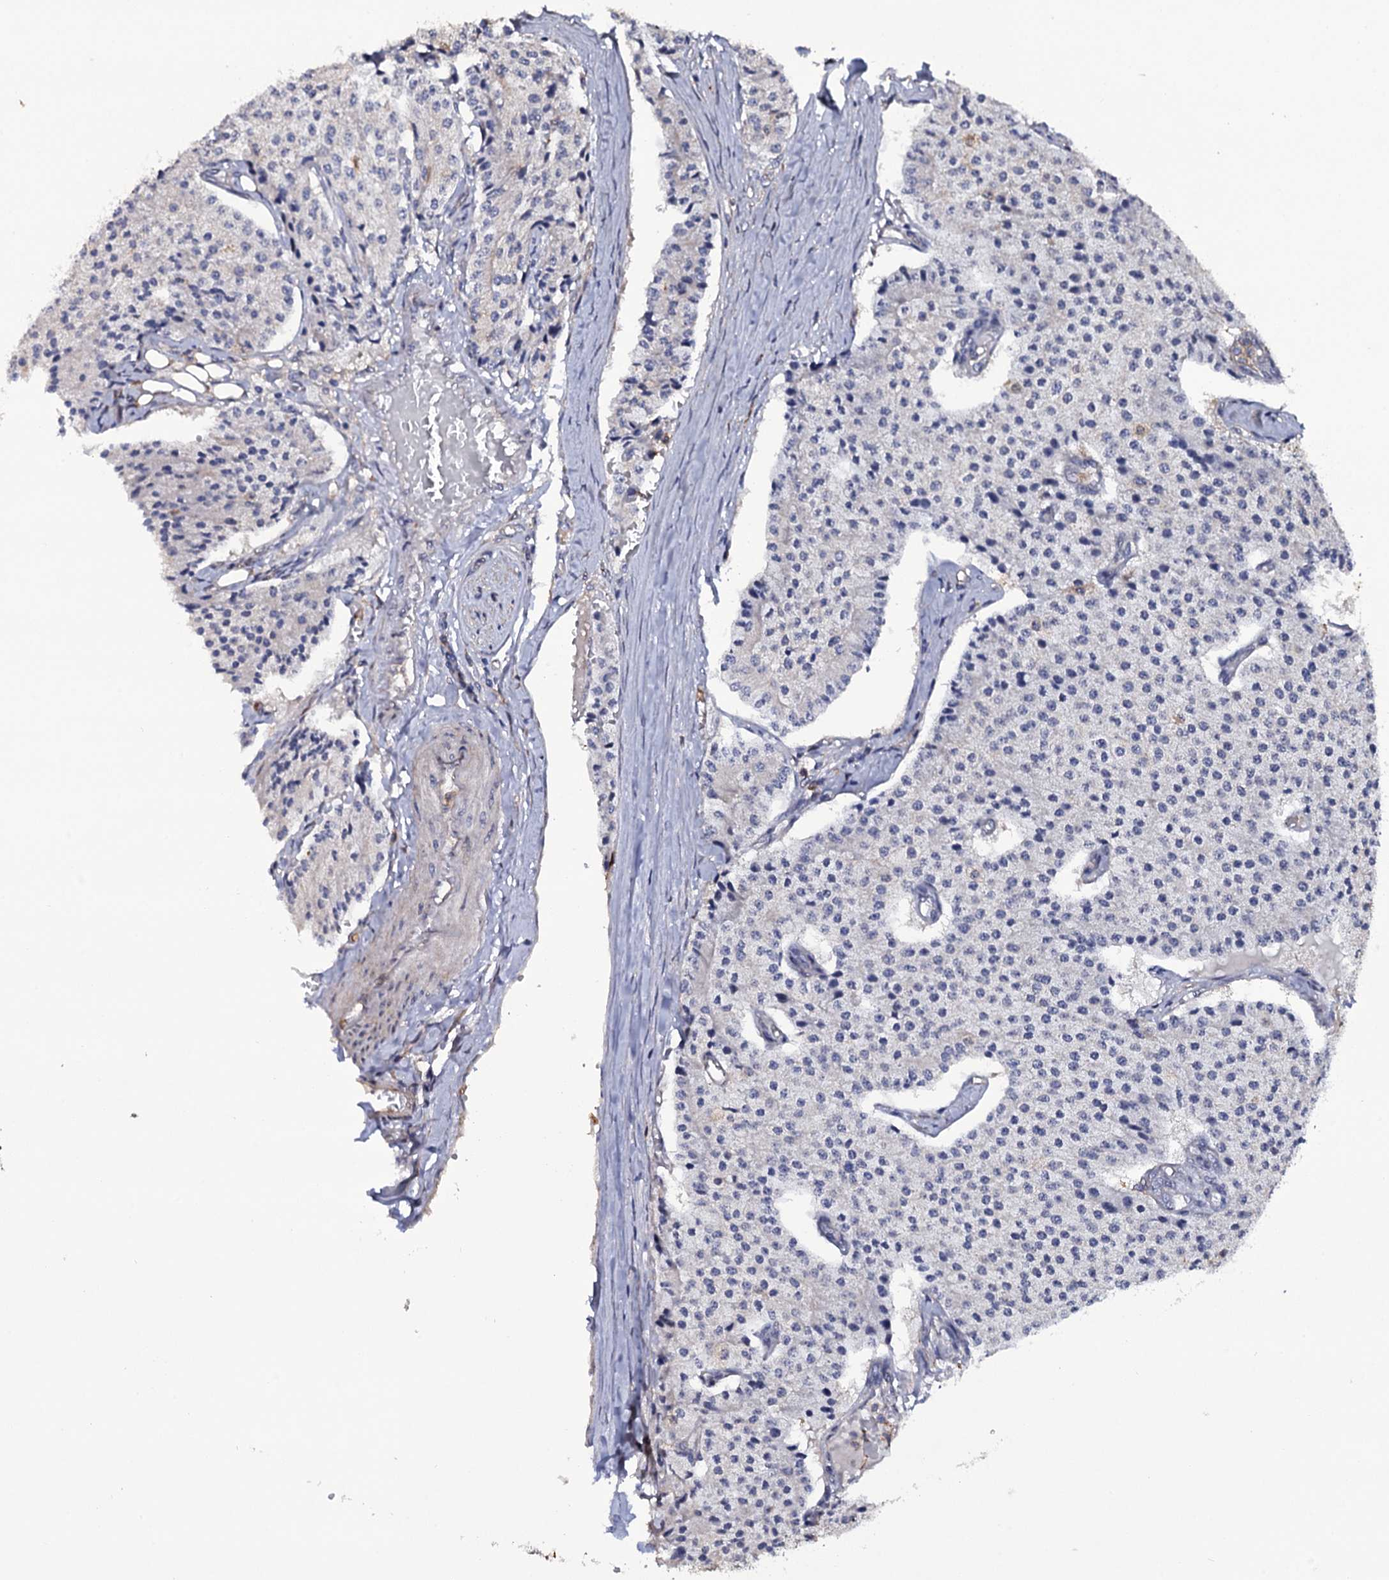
{"staining": {"intensity": "negative", "quantity": "none", "location": "none"}, "tissue": "carcinoid", "cell_type": "Tumor cells", "image_type": "cancer", "snomed": [{"axis": "morphology", "description": "Carcinoid, malignant, NOS"}, {"axis": "topography", "description": "Colon"}], "caption": "Protein analysis of carcinoid (malignant) shows no significant staining in tumor cells.", "gene": "TTC23", "patient": {"sex": "female", "age": 52}}